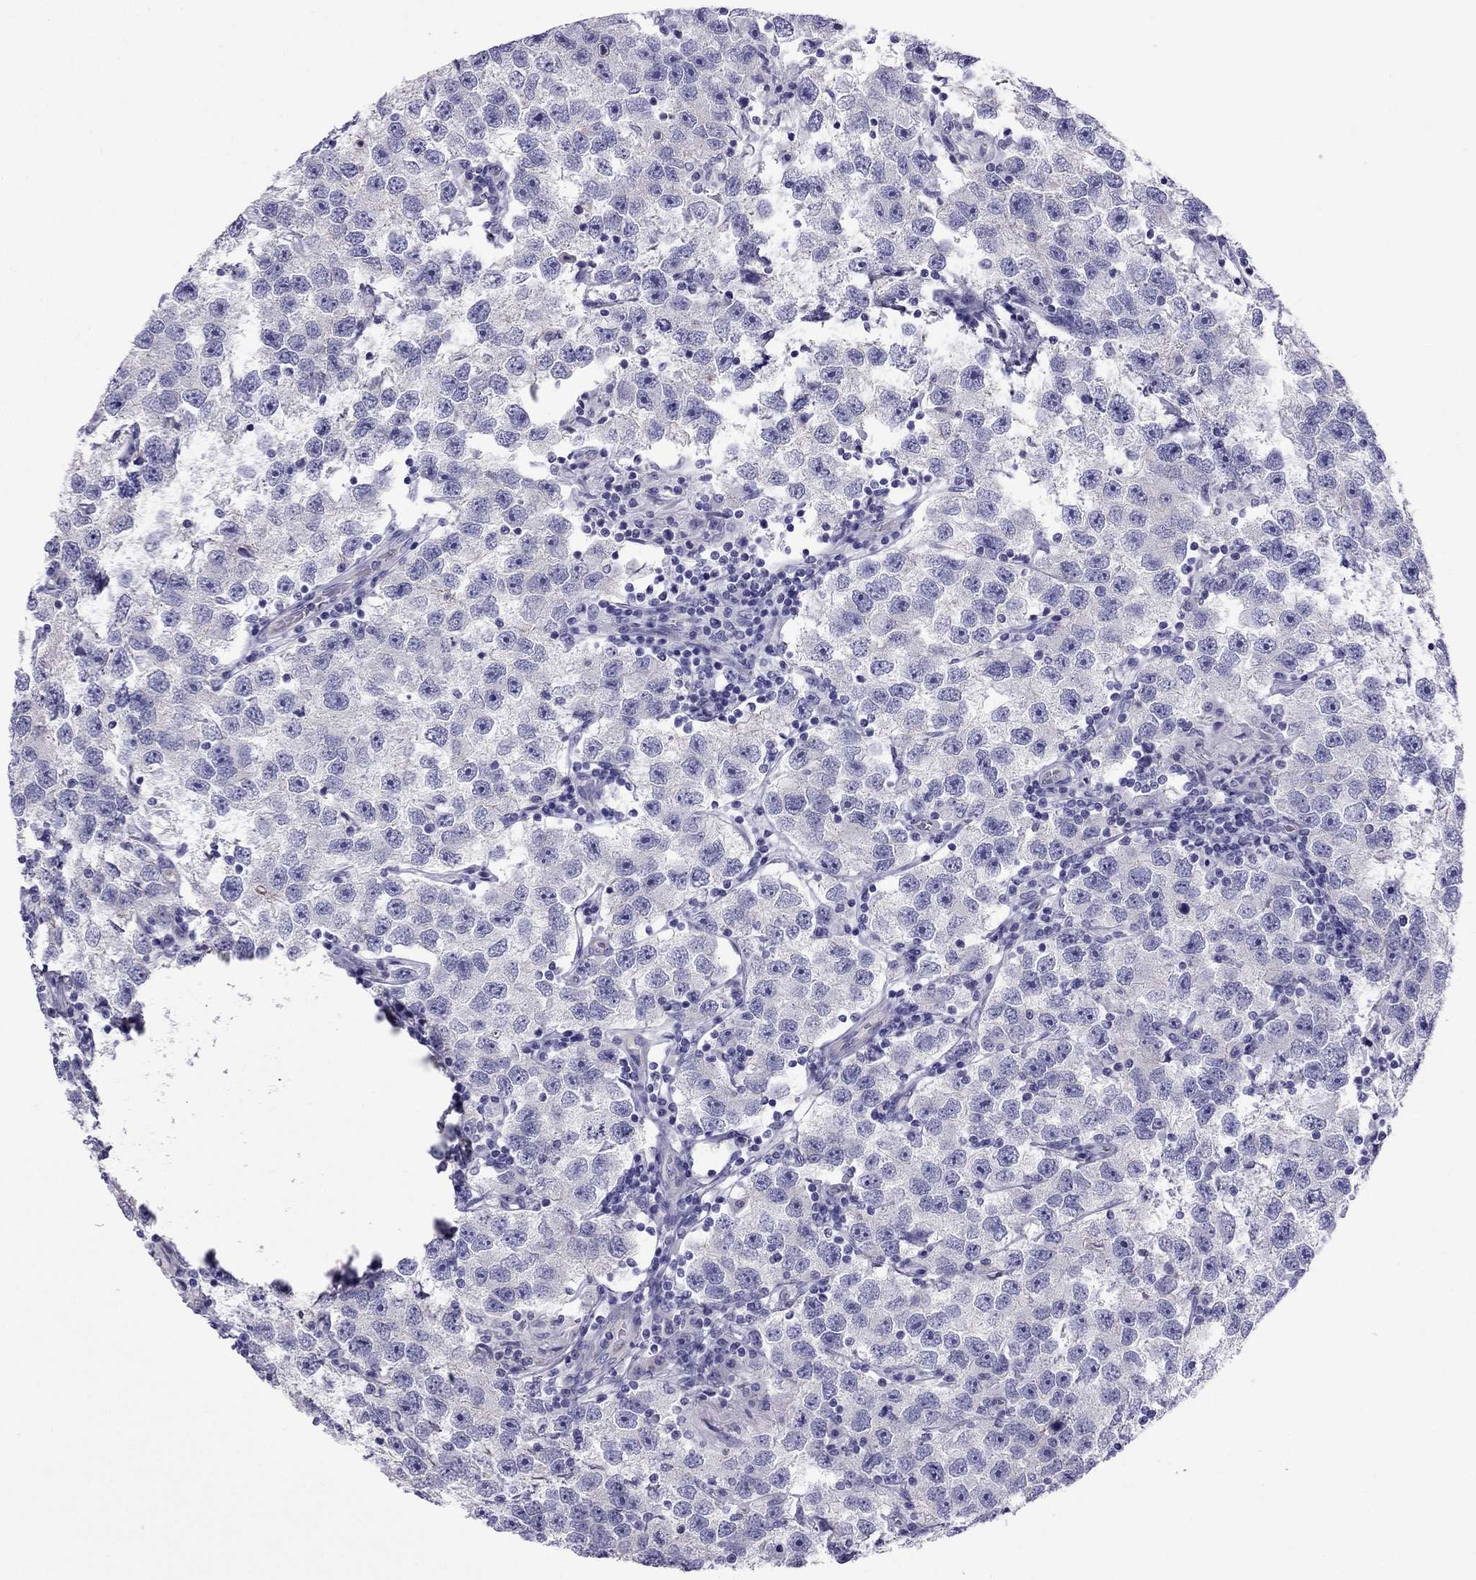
{"staining": {"intensity": "negative", "quantity": "none", "location": "none"}, "tissue": "testis cancer", "cell_type": "Tumor cells", "image_type": "cancer", "snomed": [{"axis": "morphology", "description": "Seminoma, NOS"}, {"axis": "topography", "description": "Testis"}], "caption": "Image shows no significant protein positivity in tumor cells of testis seminoma. The staining was performed using DAB (3,3'-diaminobenzidine) to visualize the protein expression in brown, while the nuclei were stained in blue with hematoxylin (Magnification: 20x).", "gene": "MYL11", "patient": {"sex": "male", "age": 26}}